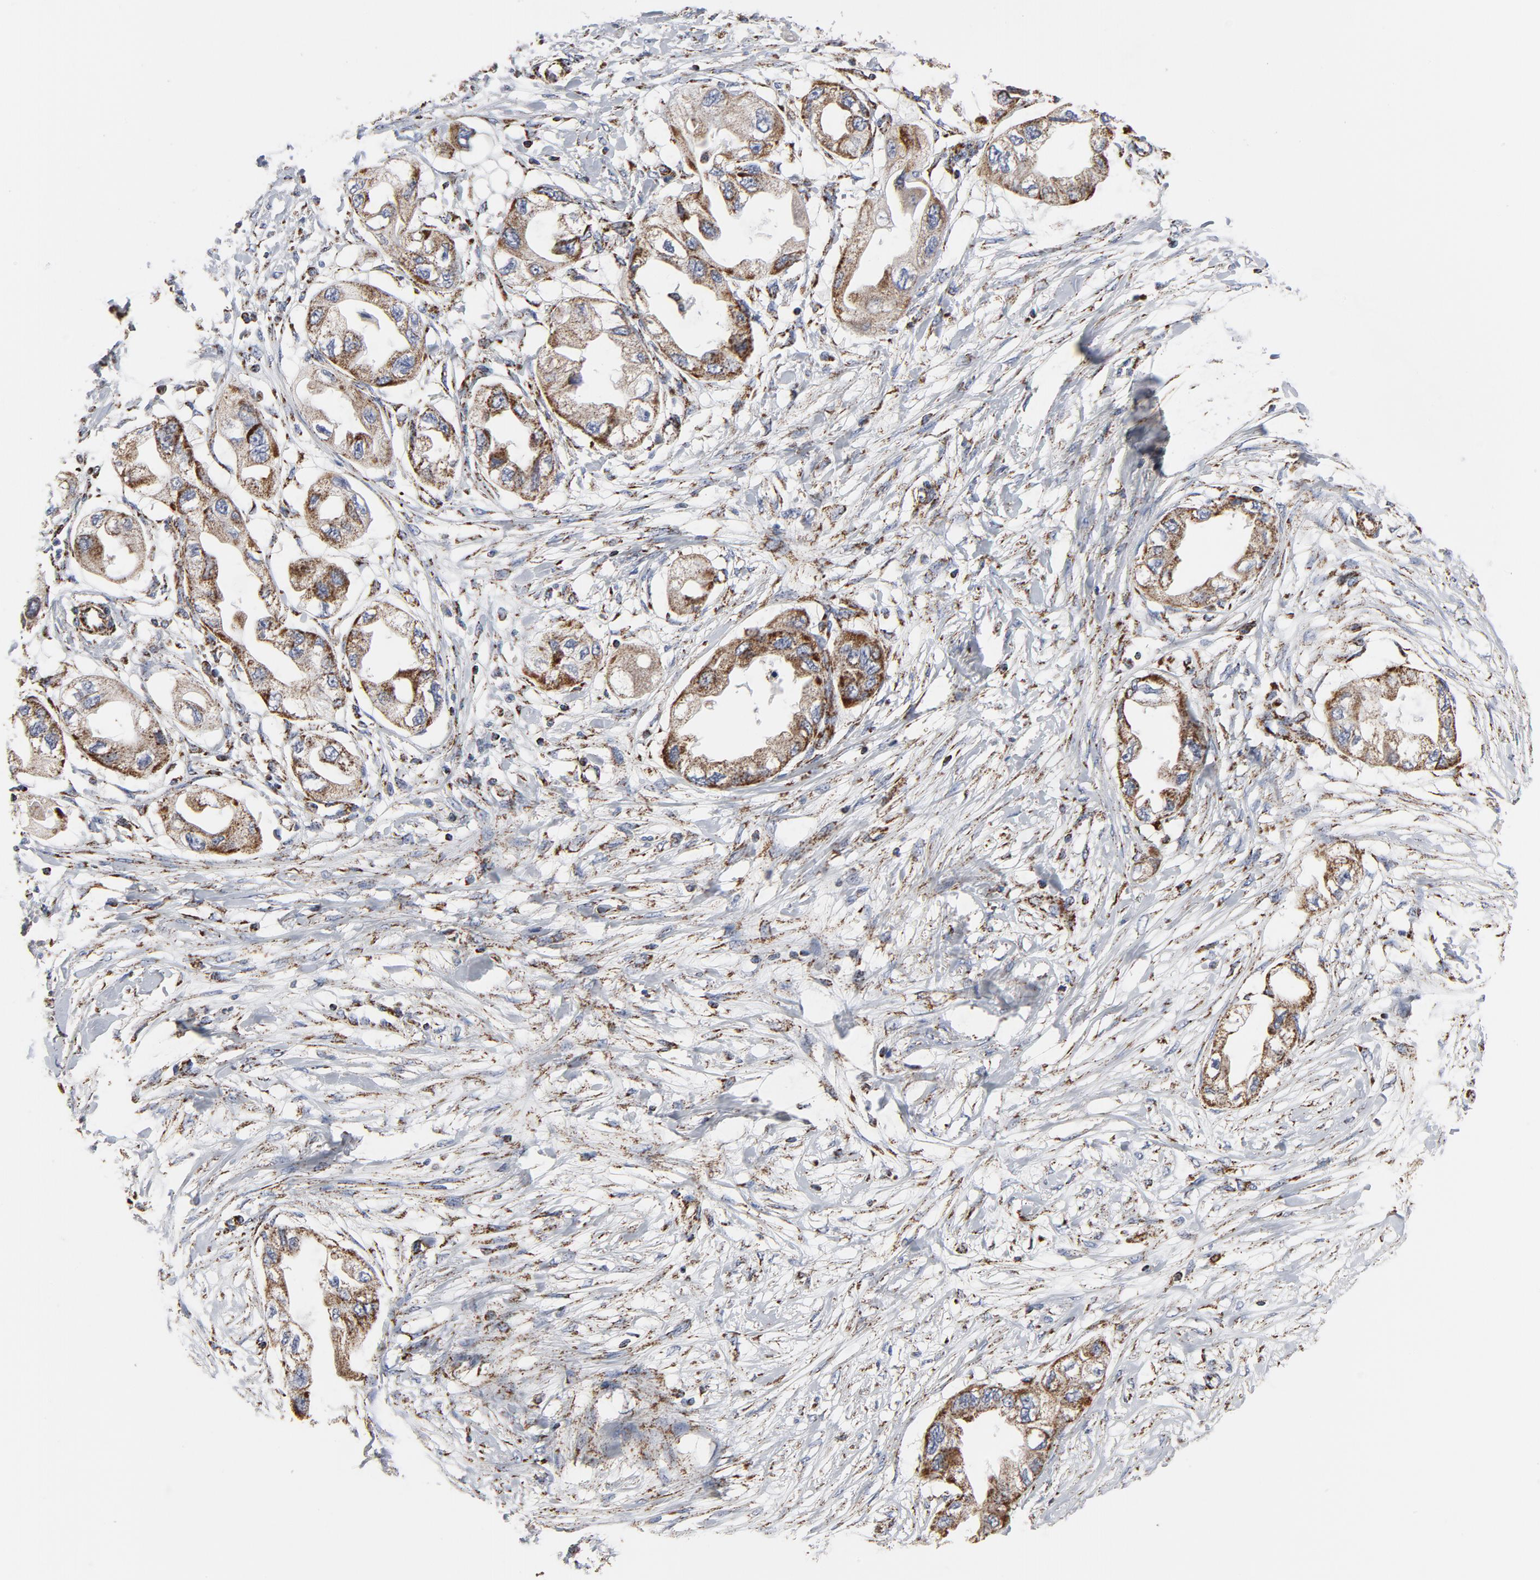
{"staining": {"intensity": "moderate", "quantity": ">75%", "location": "cytoplasmic/membranous"}, "tissue": "endometrial cancer", "cell_type": "Tumor cells", "image_type": "cancer", "snomed": [{"axis": "morphology", "description": "Adenocarcinoma, NOS"}, {"axis": "topography", "description": "Endometrium"}], "caption": "This photomicrograph reveals adenocarcinoma (endometrial) stained with immunohistochemistry (IHC) to label a protein in brown. The cytoplasmic/membranous of tumor cells show moderate positivity for the protein. Nuclei are counter-stained blue.", "gene": "NDUFV2", "patient": {"sex": "female", "age": 67}}